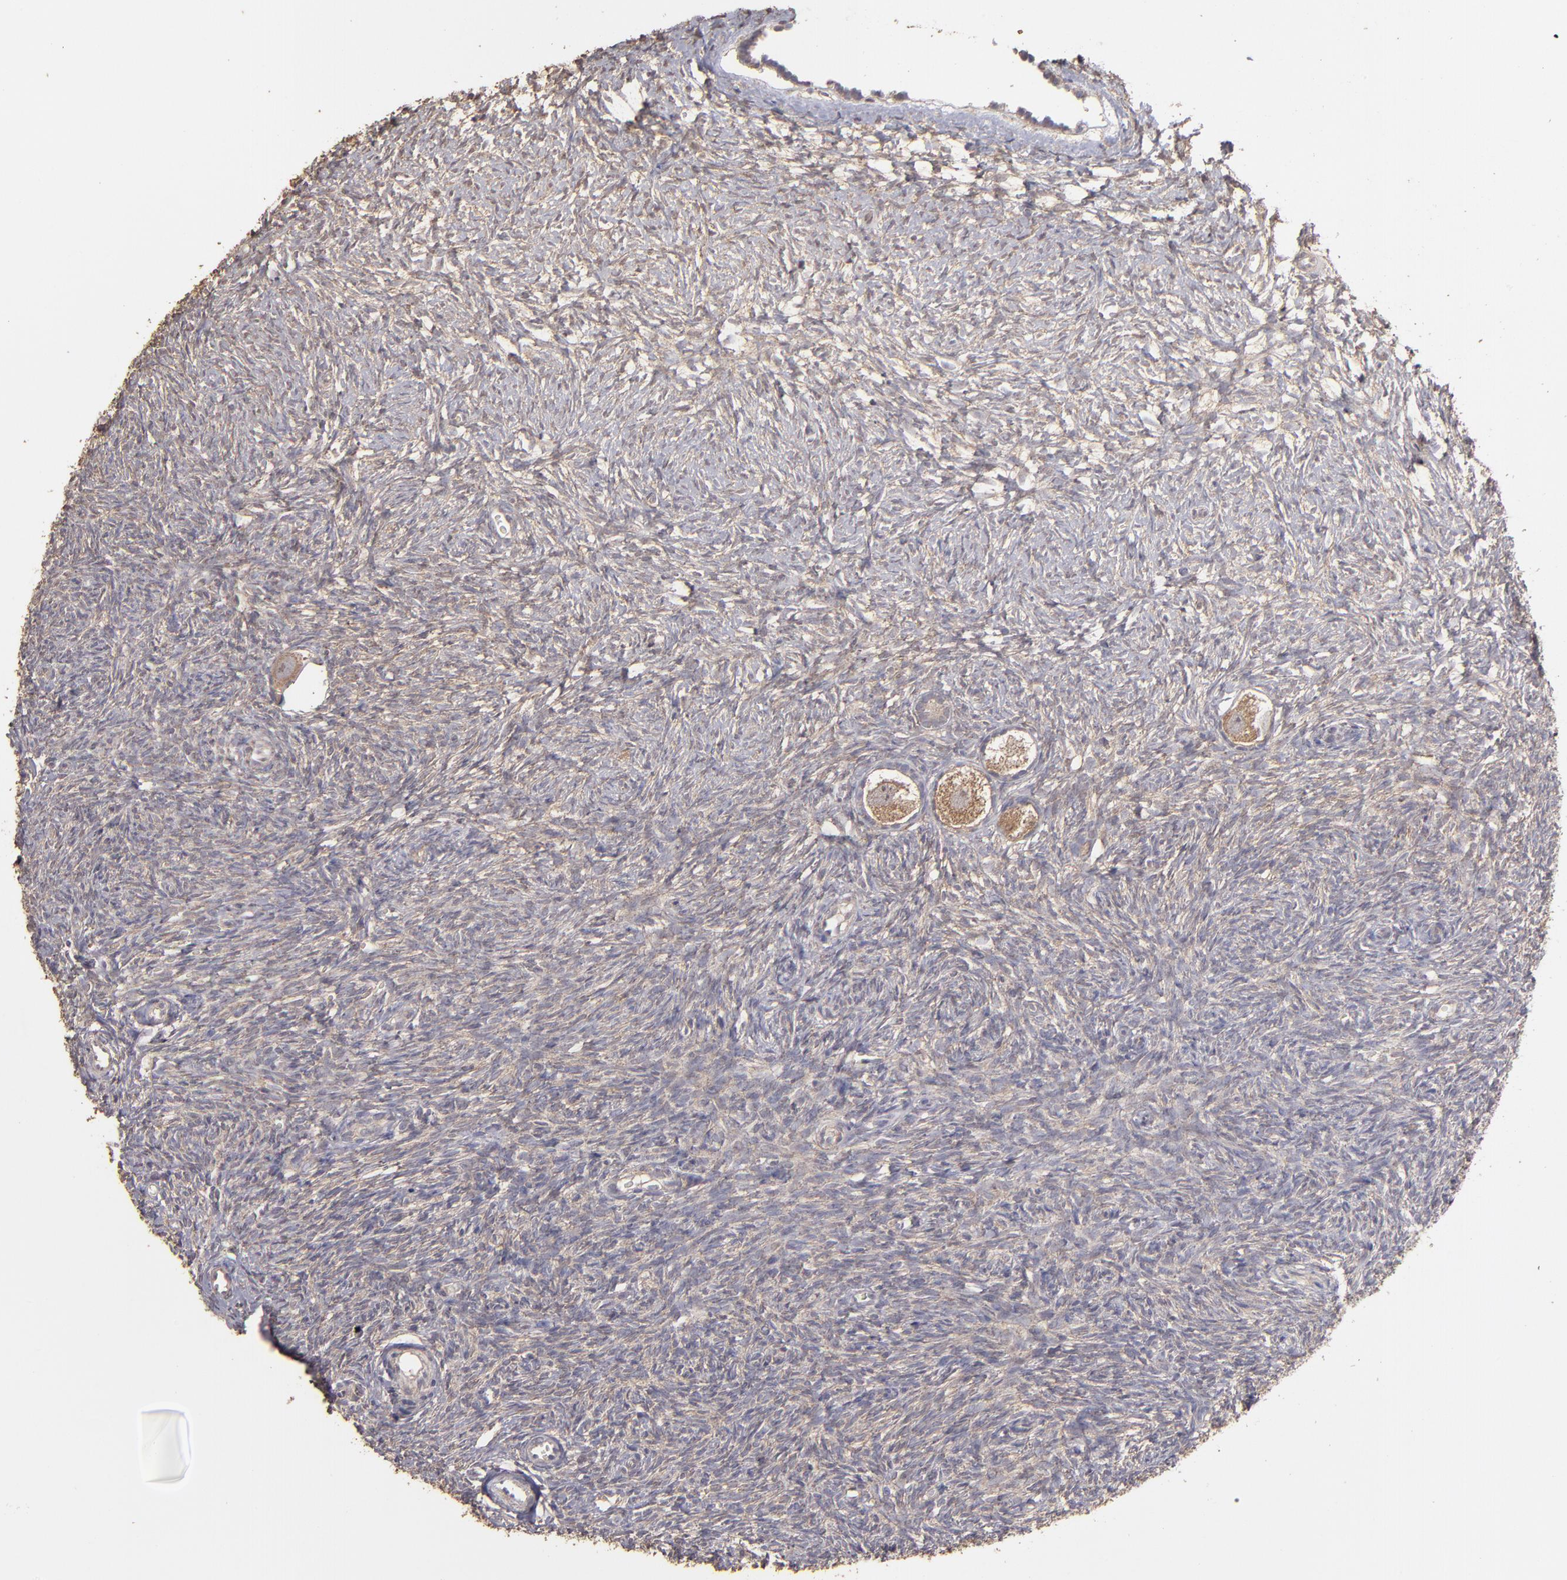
{"staining": {"intensity": "weak", "quantity": "25%-75%", "location": "cytoplasmic/membranous"}, "tissue": "ovary", "cell_type": "Ovarian stroma cells", "image_type": "normal", "snomed": [{"axis": "morphology", "description": "Normal tissue, NOS"}, {"axis": "topography", "description": "Ovary"}], "caption": "Protein staining reveals weak cytoplasmic/membranous positivity in approximately 25%-75% of ovarian stroma cells in normal ovary.", "gene": "FAT1", "patient": {"sex": "female", "age": 35}}